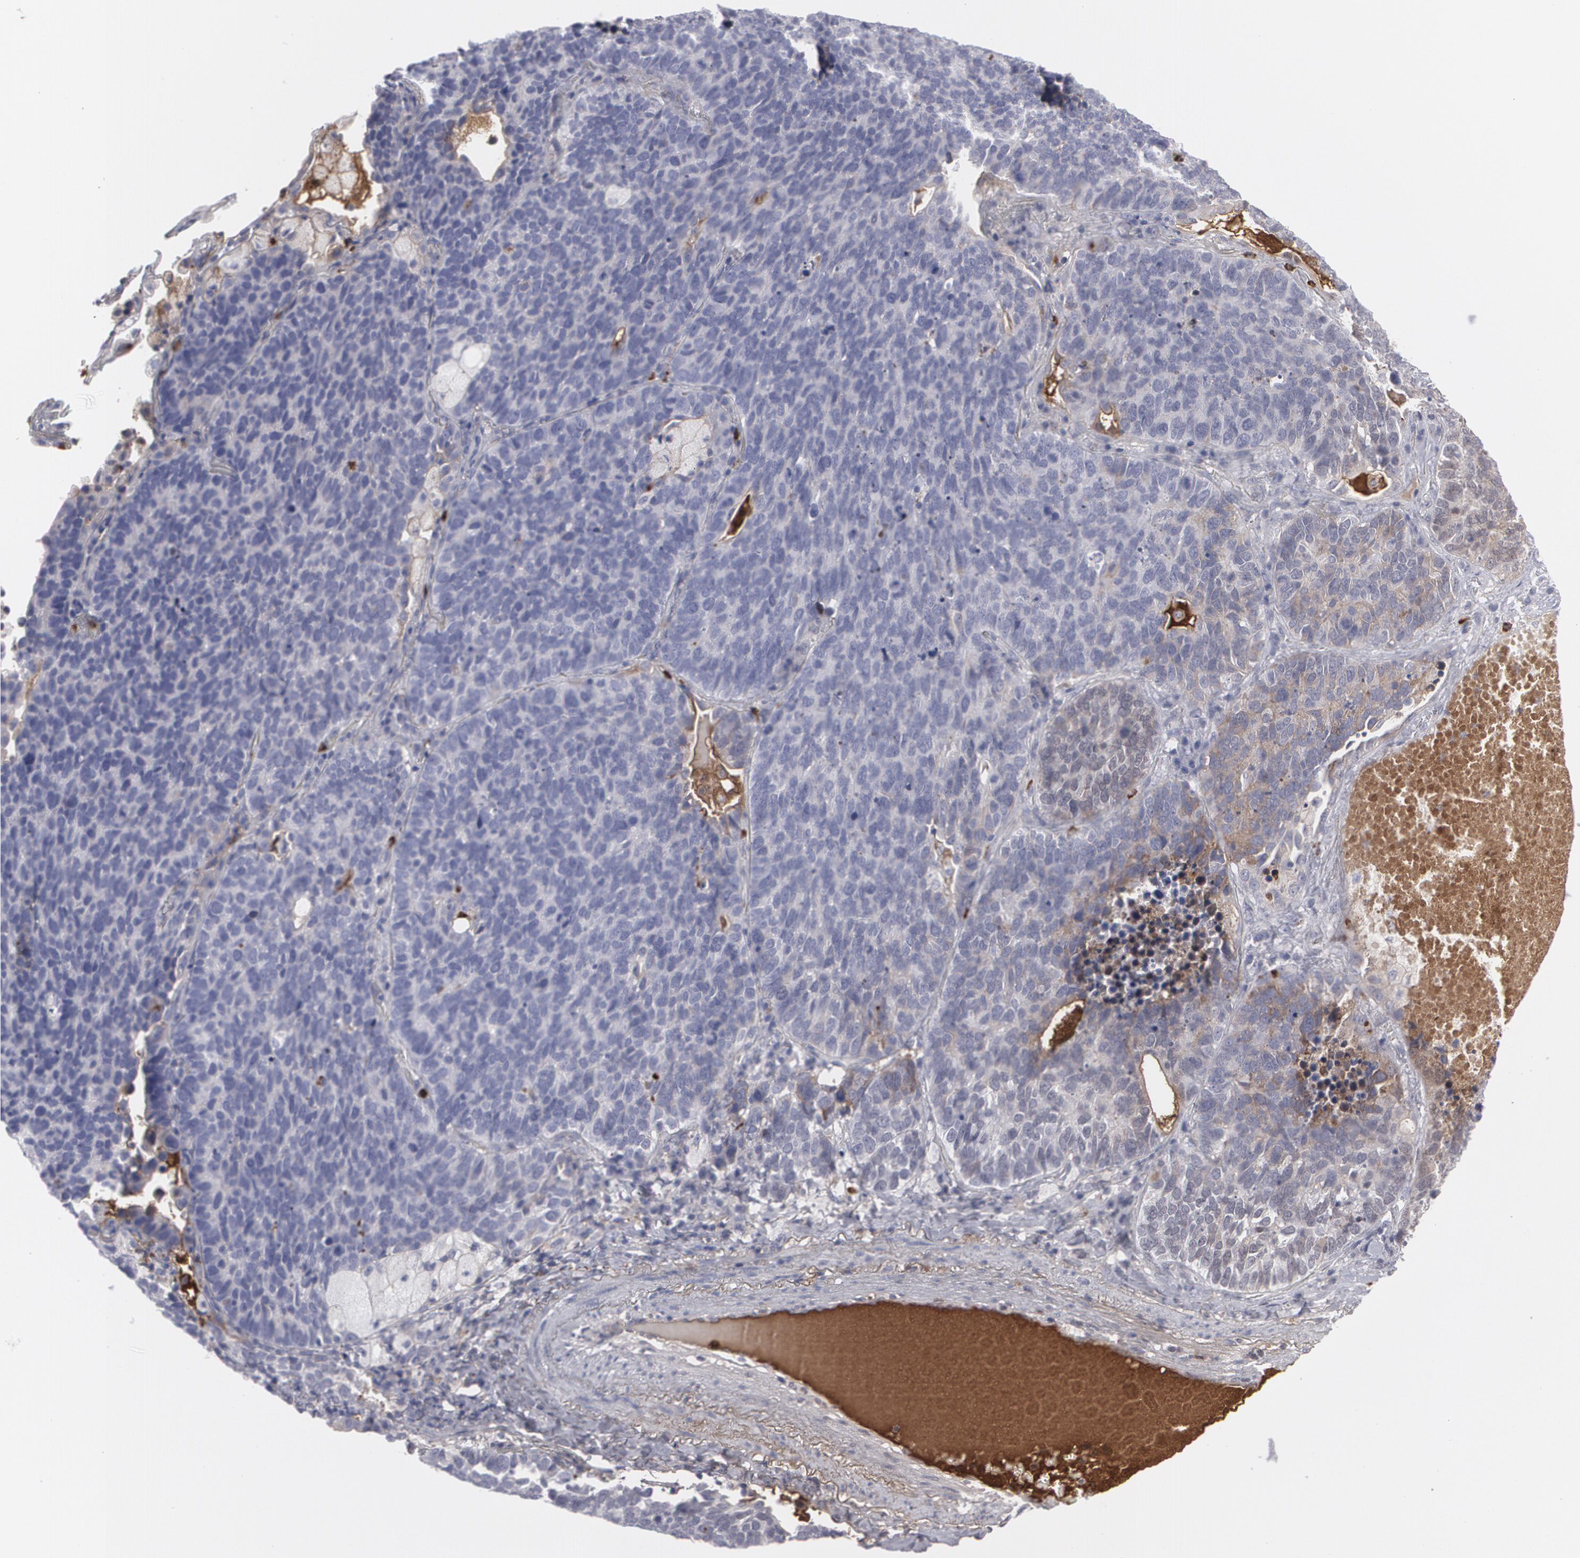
{"staining": {"intensity": "negative", "quantity": "none", "location": "none"}, "tissue": "lung cancer", "cell_type": "Tumor cells", "image_type": "cancer", "snomed": [{"axis": "morphology", "description": "Neoplasm, malignant, NOS"}, {"axis": "topography", "description": "Lung"}], "caption": "Immunohistochemical staining of neoplasm (malignant) (lung) reveals no significant expression in tumor cells.", "gene": "LRG1", "patient": {"sex": "female", "age": 75}}